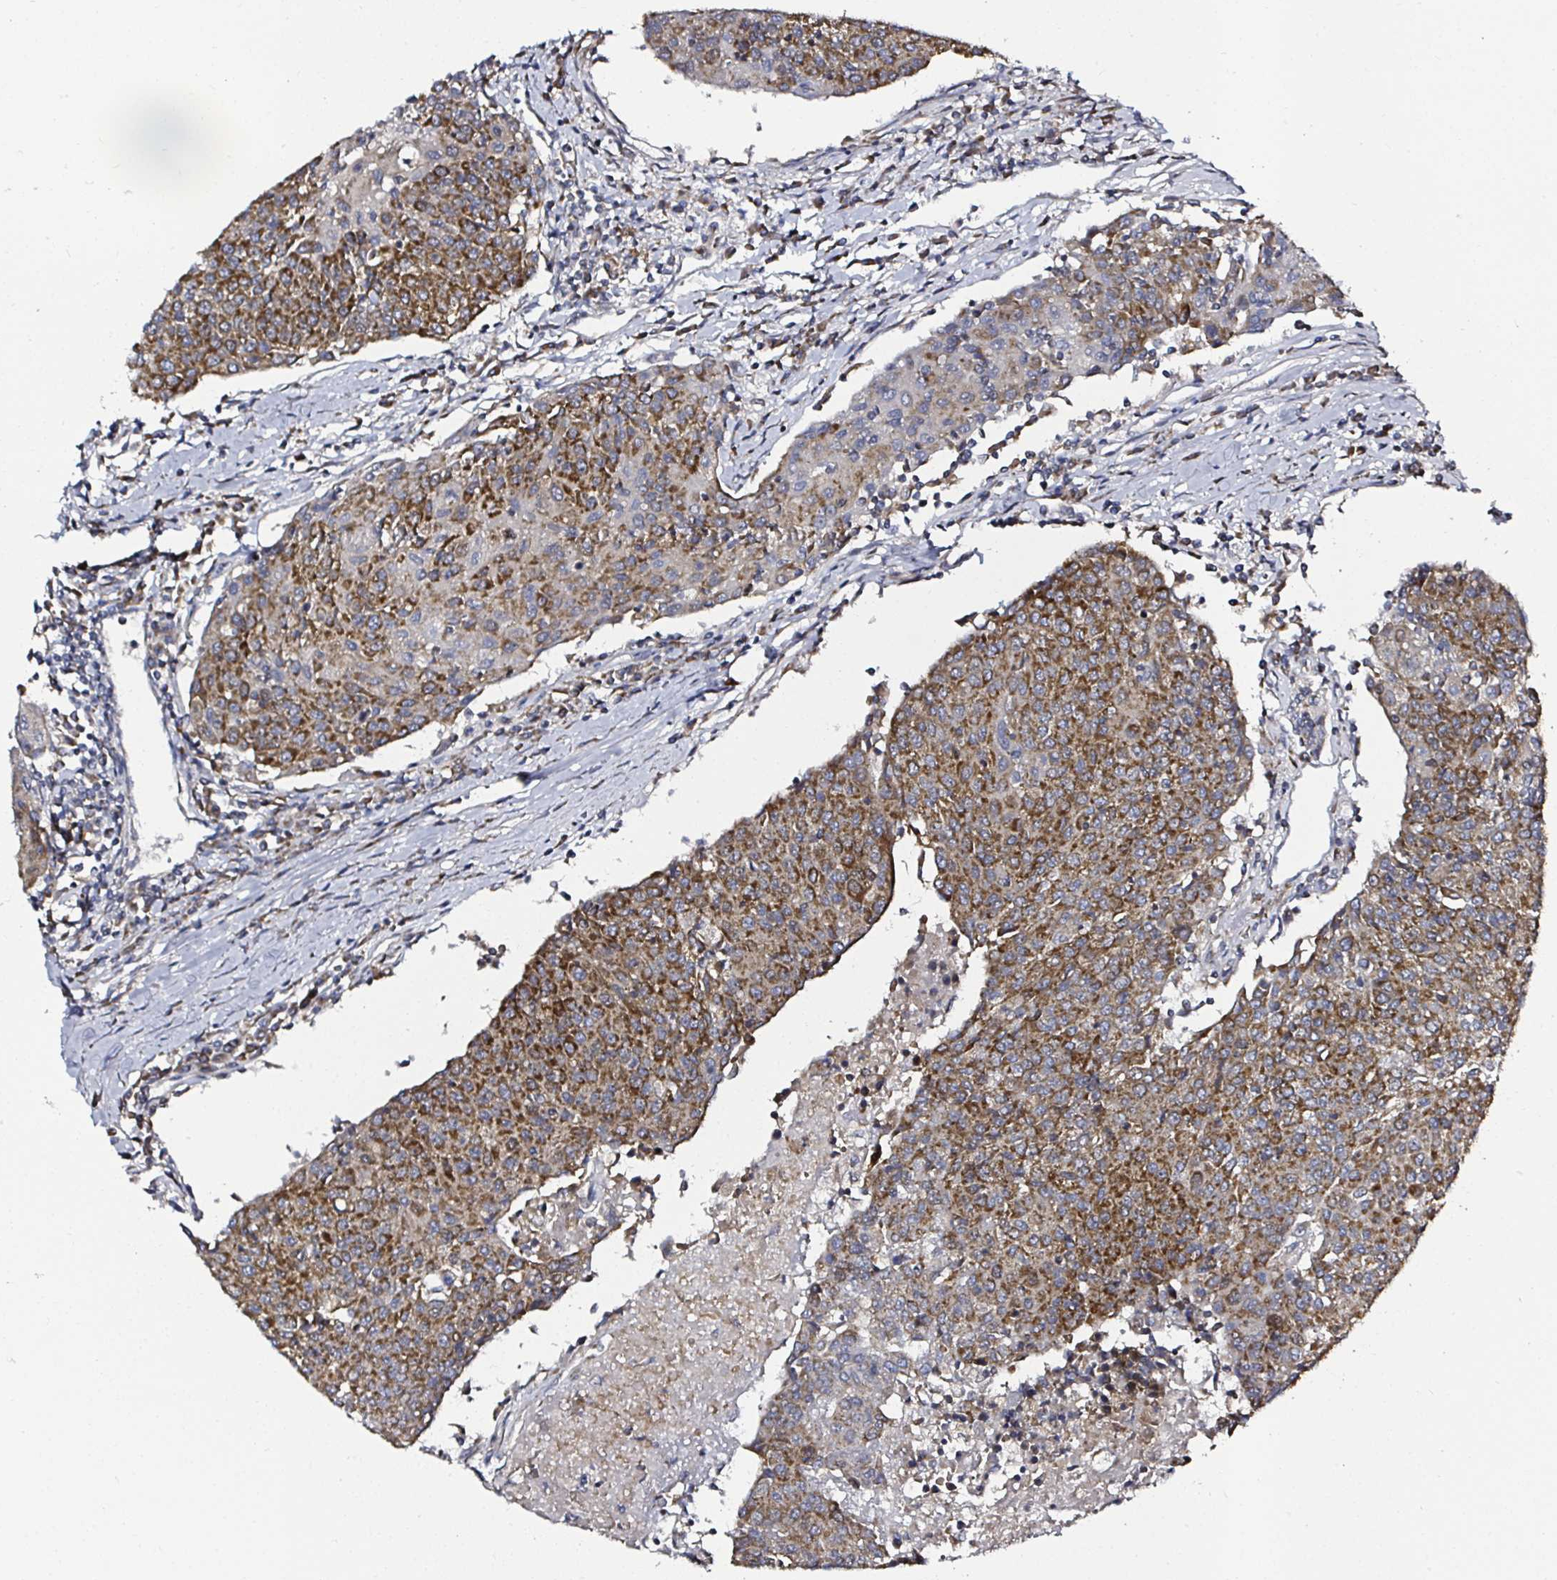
{"staining": {"intensity": "moderate", "quantity": ">75%", "location": "cytoplasmic/membranous"}, "tissue": "urothelial cancer", "cell_type": "Tumor cells", "image_type": "cancer", "snomed": [{"axis": "morphology", "description": "Urothelial carcinoma, High grade"}, {"axis": "topography", "description": "Urinary bladder"}], "caption": "Brown immunohistochemical staining in human urothelial cancer shows moderate cytoplasmic/membranous positivity in about >75% of tumor cells.", "gene": "ATAD3B", "patient": {"sex": "female", "age": 85}}